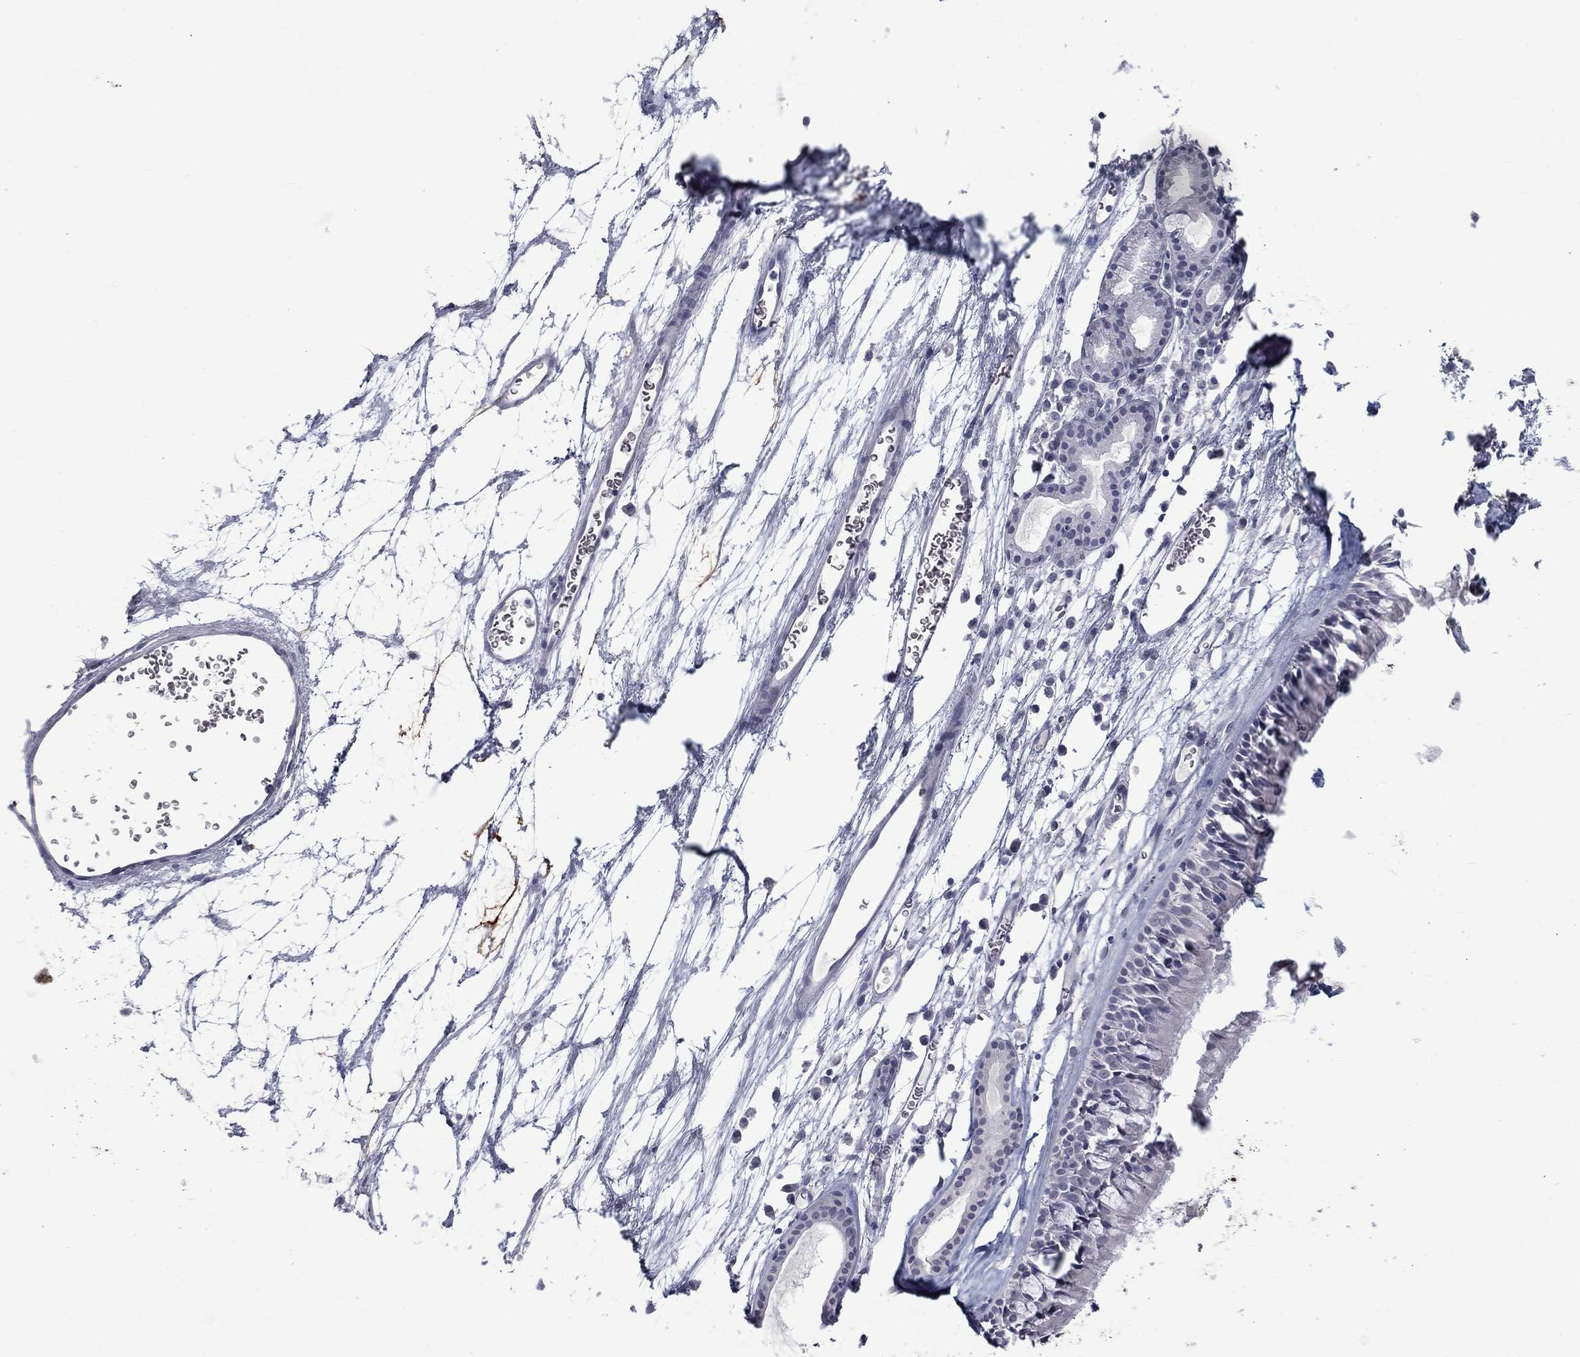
{"staining": {"intensity": "negative", "quantity": "none", "location": "none"}, "tissue": "nasopharynx", "cell_type": "Respiratory epithelial cells", "image_type": "normal", "snomed": [{"axis": "morphology", "description": "Normal tissue, NOS"}, {"axis": "topography", "description": "Nasopharynx"}], "caption": "This is an IHC histopathology image of benign nasopharynx. There is no expression in respiratory epithelial cells.", "gene": "NSMF", "patient": {"sex": "male", "age": 69}}